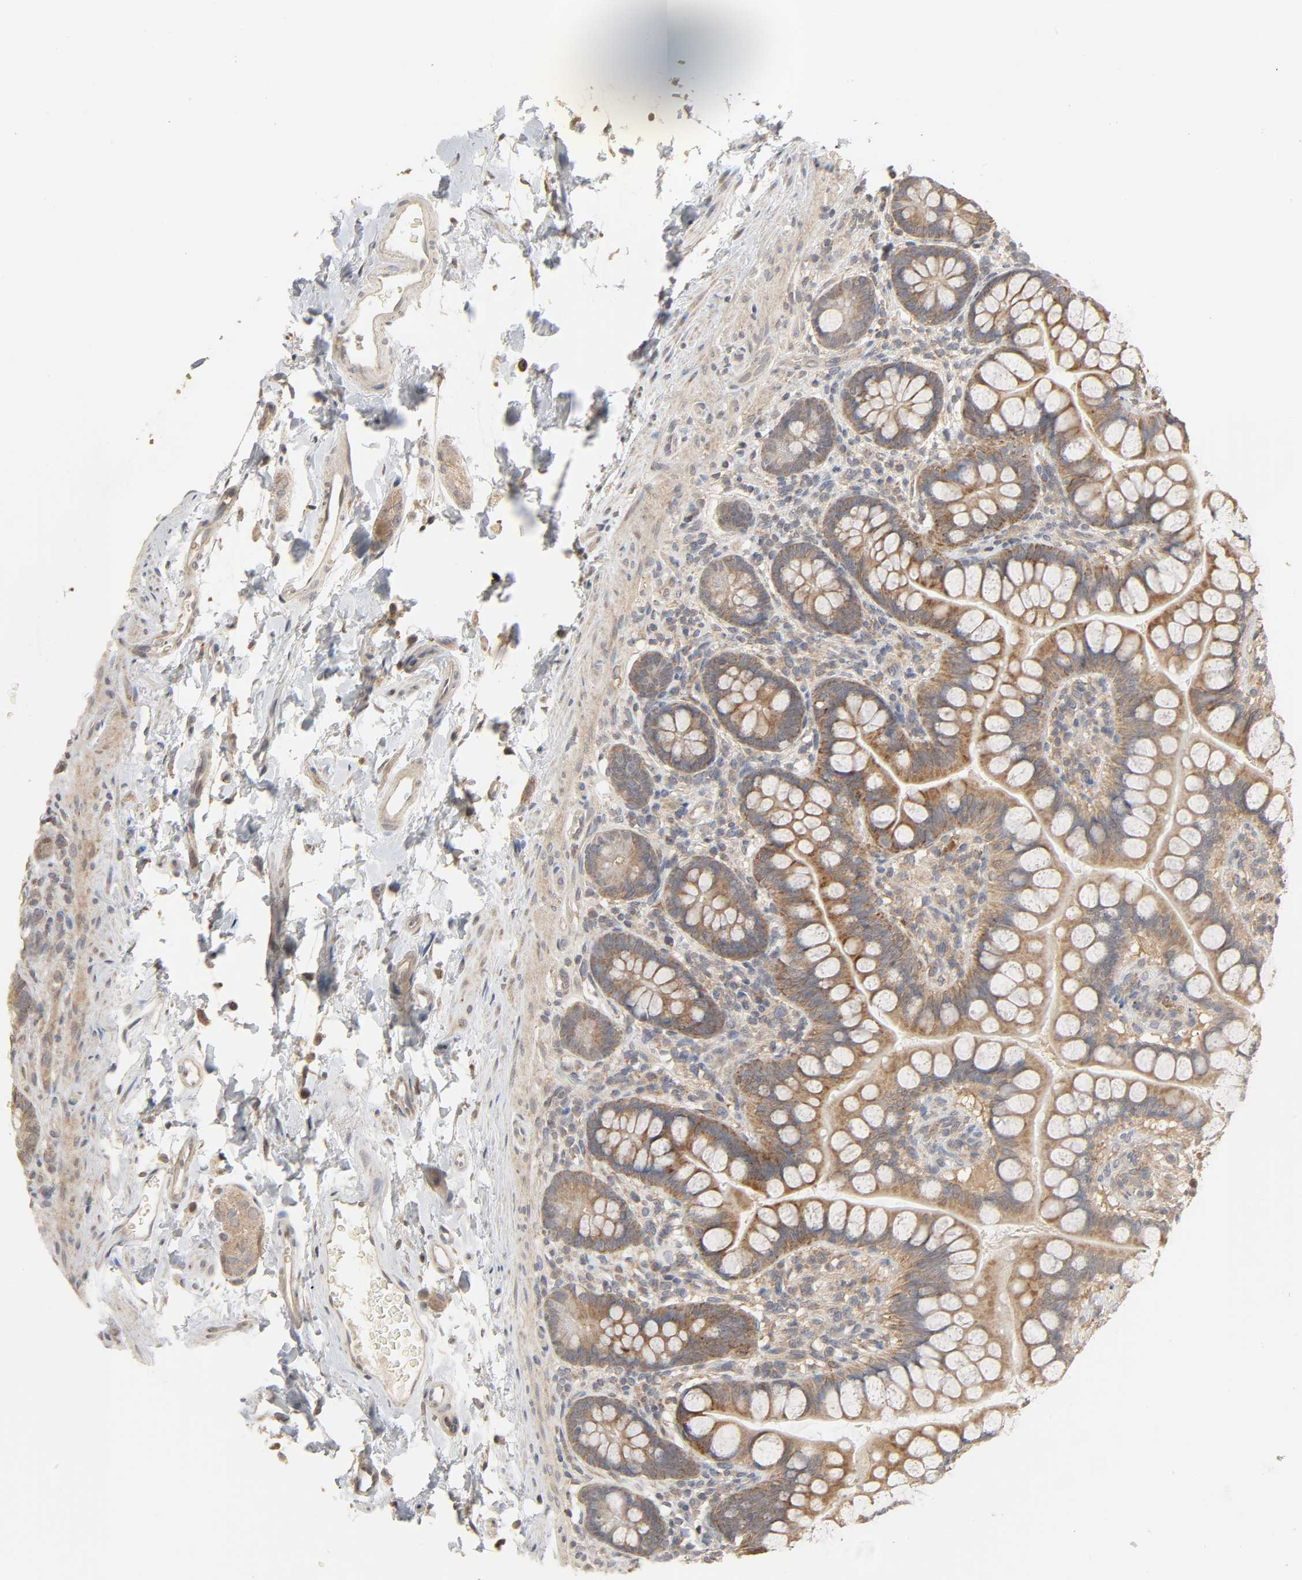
{"staining": {"intensity": "moderate", "quantity": ">75%", "location": "cytoplasmic/membranous"}, "tissue": "small intestine", "cell_type": "Glandular cells", "image_type": "normal", "snomed": [{"axis": "morphology", "description": "Normal tissue, NOS"}, {"axis": "topography", "description": "Small intestine"}], "caption": "Immunohistochemistry (IHC) (DAB) staining of normal human small intestine demonstrates moderate cytoplasmic/membranous protein staining in about >75% of glandular cells.", "gene": "CLEC4E", "patient": {"sex": "female", "age": 58}}